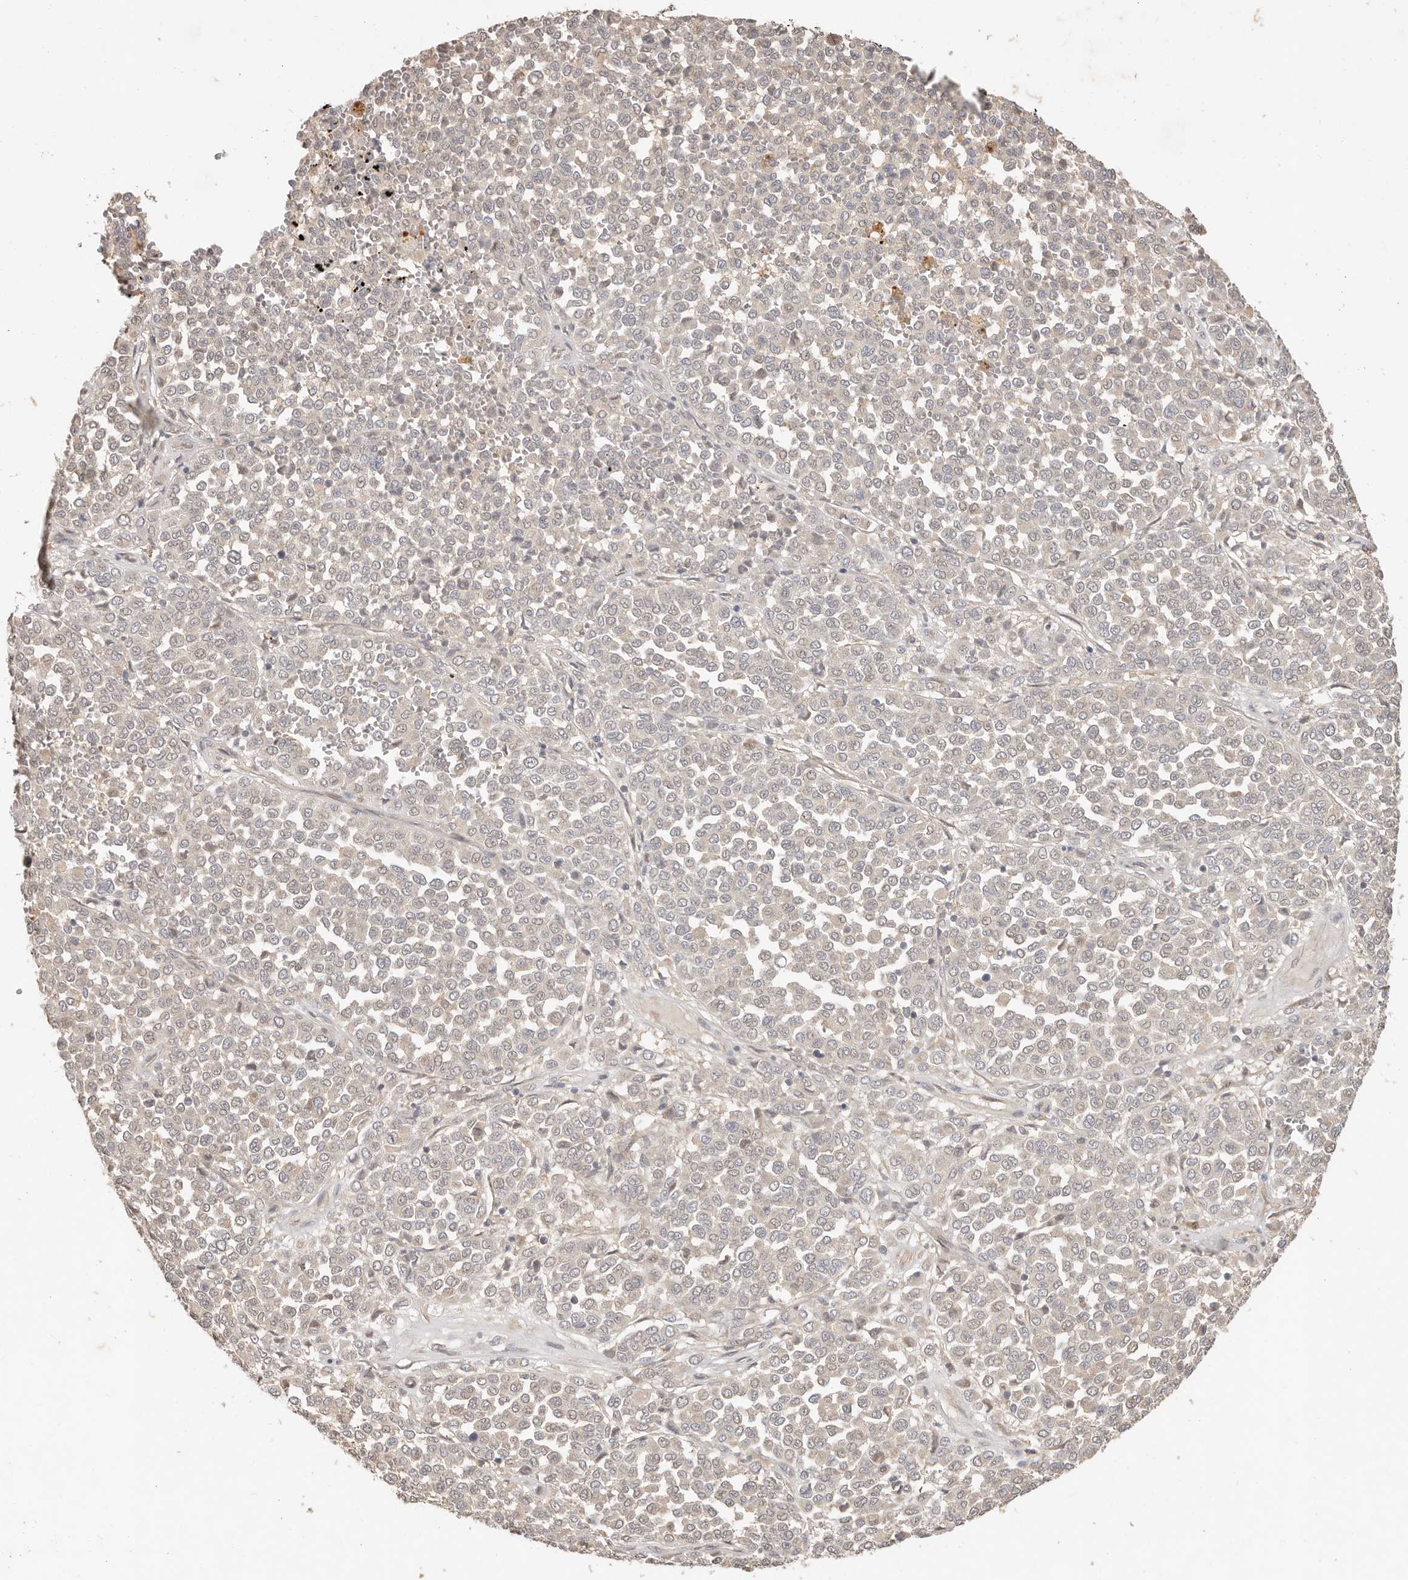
{"staining": {"intensity": "negative", "quantity": "none", "location": "none"}, "tissue": "melanoma", "cell_type": "Tumor cells", "image_type": "cancer", "snomed": [{"axis": "morphology", "description": "Malignant melanoma, Metastatic site"}, {"axis": "topography", "description": "Pancreas"}], "caption": "Human melanoma stained for a protein using immunohistochemistry exhibits no positivity in tumor cells.", "gene": "MTFR2", "patient": {"sex": "female", "age": 30}}